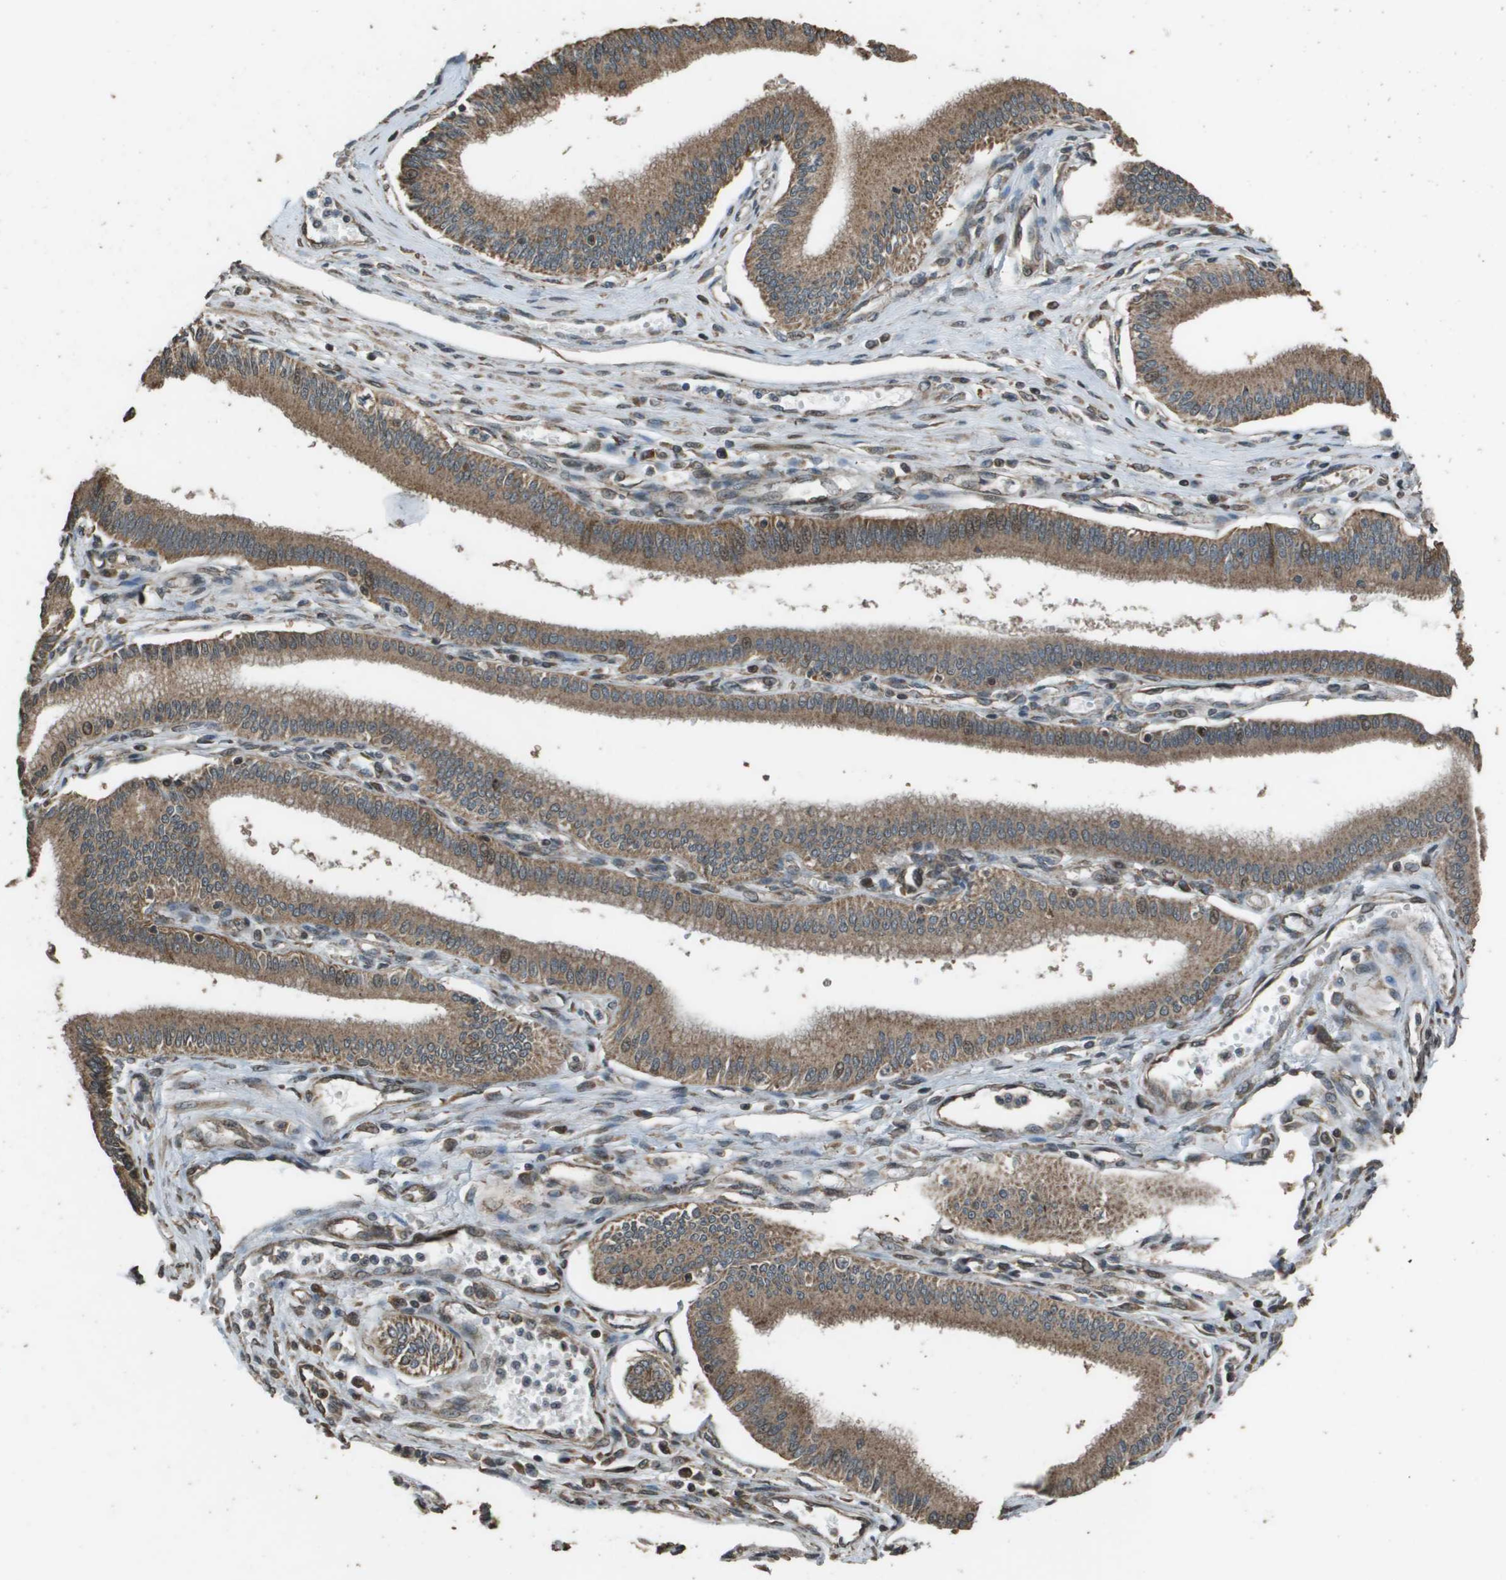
{"staining": {"intensity": "moderate", "quantity": ">75%", "location": "cytoplasmic/membranous"}, "tissue": "pancreatic cancer", "cell_type": "Tumor cells", "image_type": "cancer", "snomed": [{"axis": "morphology", "description": "Adenocarcinoma, NOS"}, {"axis": "topography", "description": "Pancreas"}], "caption": "Protein expression by IHC demonstrates moderate cytoplasmic/membranous expression in approximately >75% of tumor cells in pancreatic cancer. The protein is shown in brown color, while the nuclei are stained blue.", "gene": "FIG4", "patient": {"sex": "male", "age": 56}}